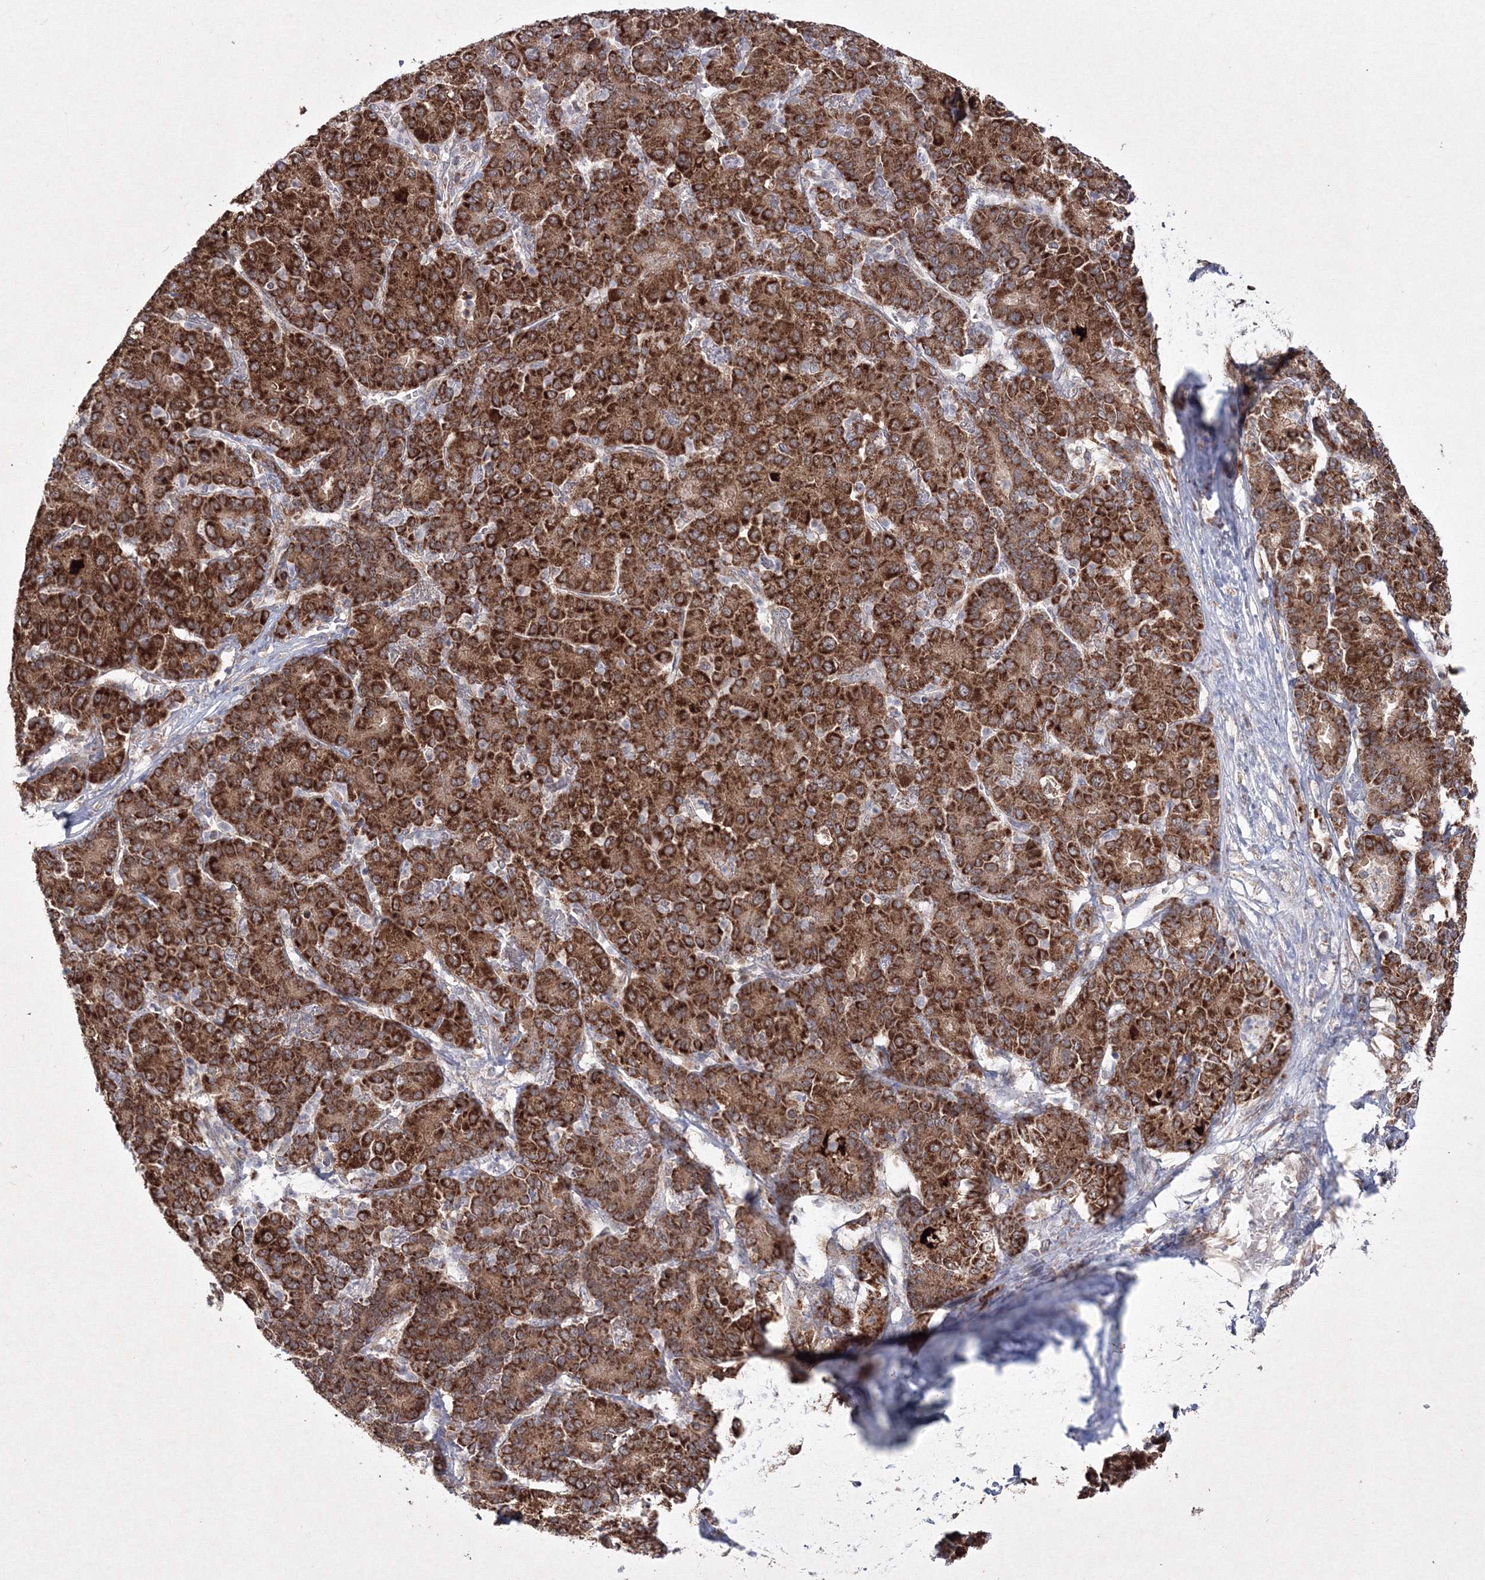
{"staining": {"intensity": "strong", "quantity": ">75%", "location": "cytoplasmic/membranous"}, "tissue": "liver cancer", "cell_type": "Tumor cells", "image_type": "cancer", "snomed": [{"axis": "morphology", "description": "Carcinoma, Hepatocellular, NOS"}, {"axis": "topography", "description": "Liver"}], "caption": "Liver cancer (hepatocellular carcinoma) stained with a brown dye exhibits strong cytoplasmic/membranous positive expression in about >75% of tumor cells.", "gene": "PEX13", "patient": {"sex": "male", "age": 65}}